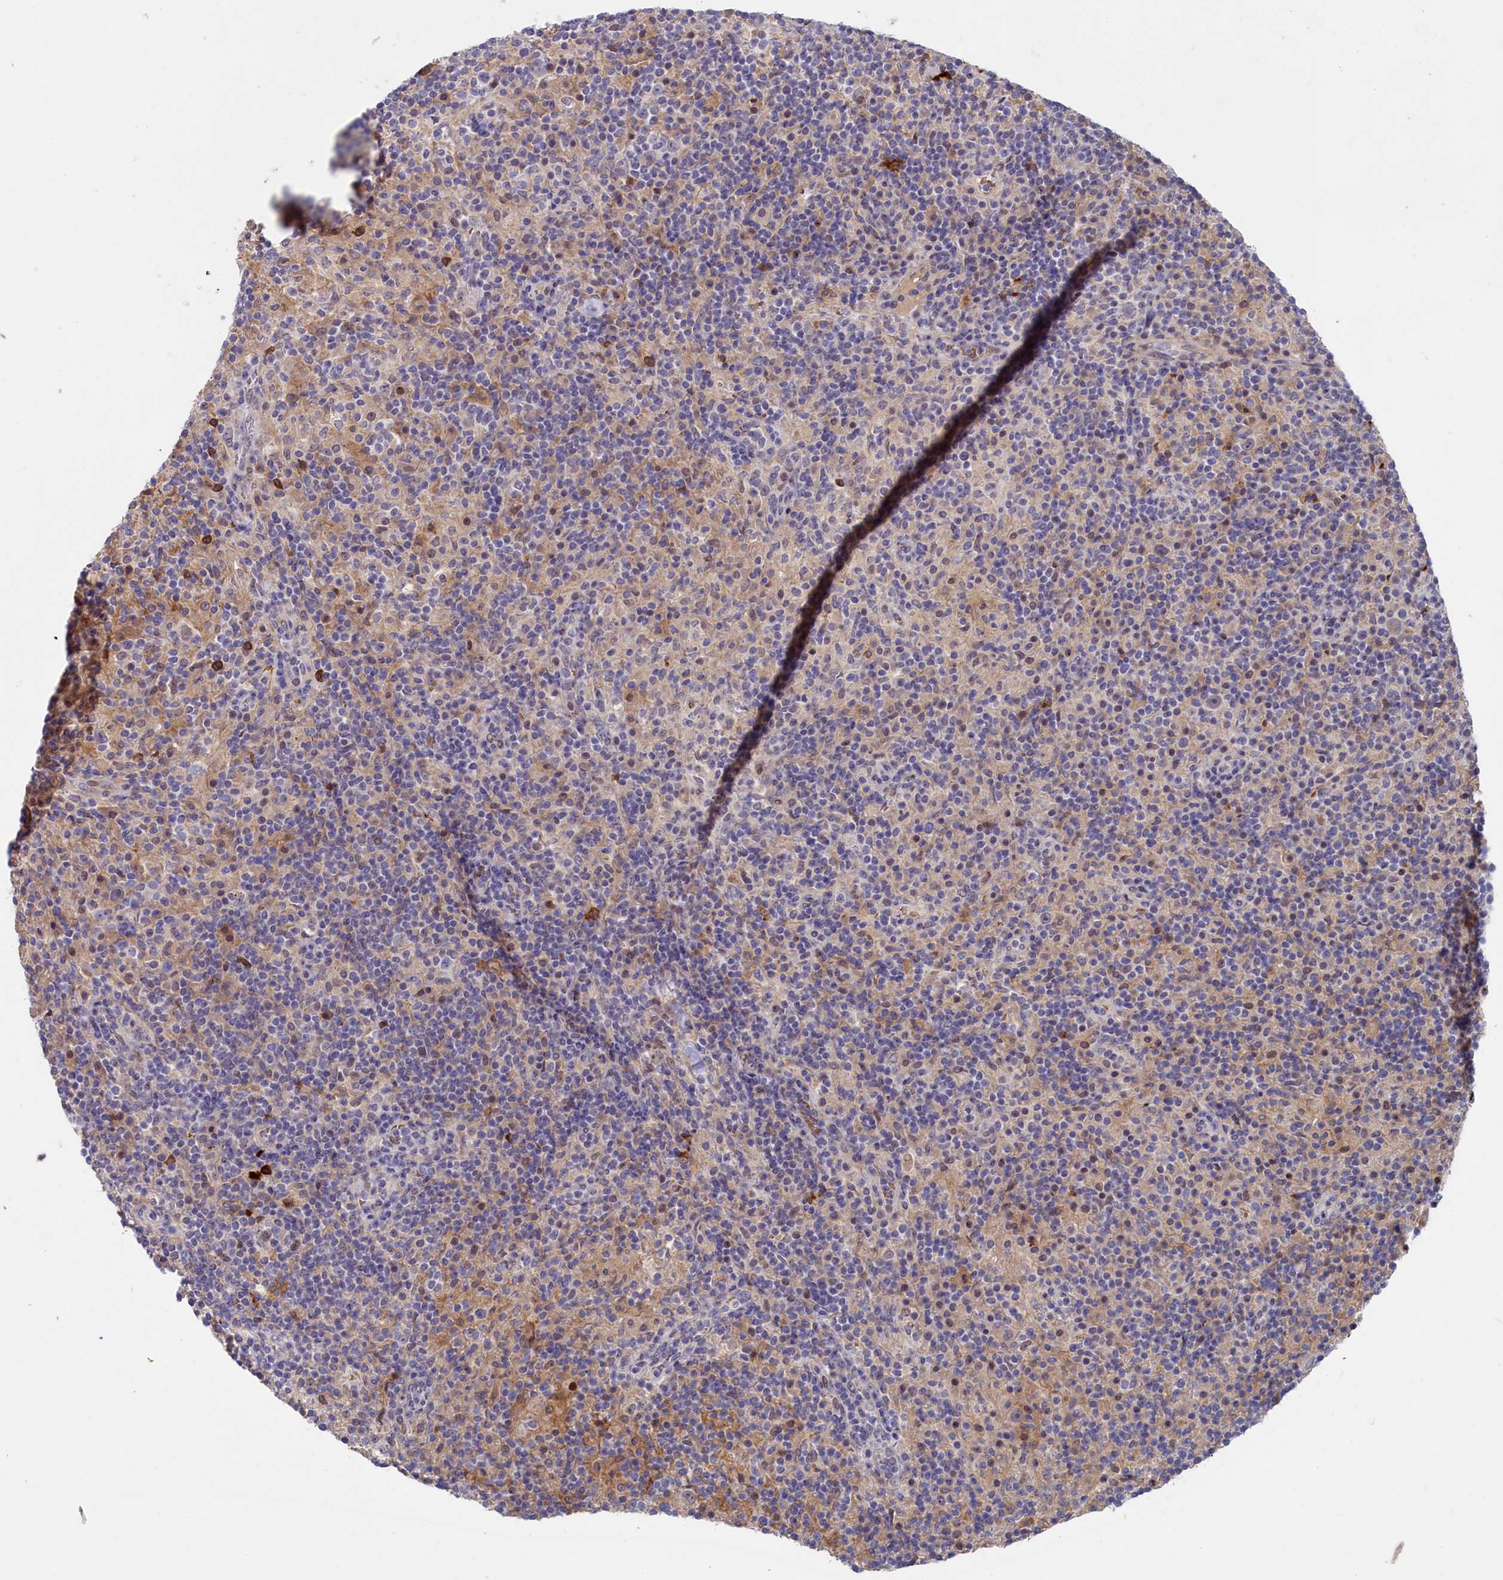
{"staining": {"intensity": "negative", "quantity": "none", "location": "none"}, "tissue": "lymphoma", "cell_type": "Tumor cells", "image_type": "cancer", "snomed": [{"axis": "morphology", "description": "Hodgkin's disease, NOS"}, {"axis": "topography", "description": "Lymph node"}], "caption": "DAB (3,3'-diaminobenzidine) immunohistochemical staining of Hodgkin's disease demonstrates no significant positivity in tumor cells. Brightfield microscopy of immunohistochemistry stained with DAB (brown) and hematoxylin (blue), captured at high magnification.", "gene": "FERMT1", "patient": {"sex": "male", "age": 70}}